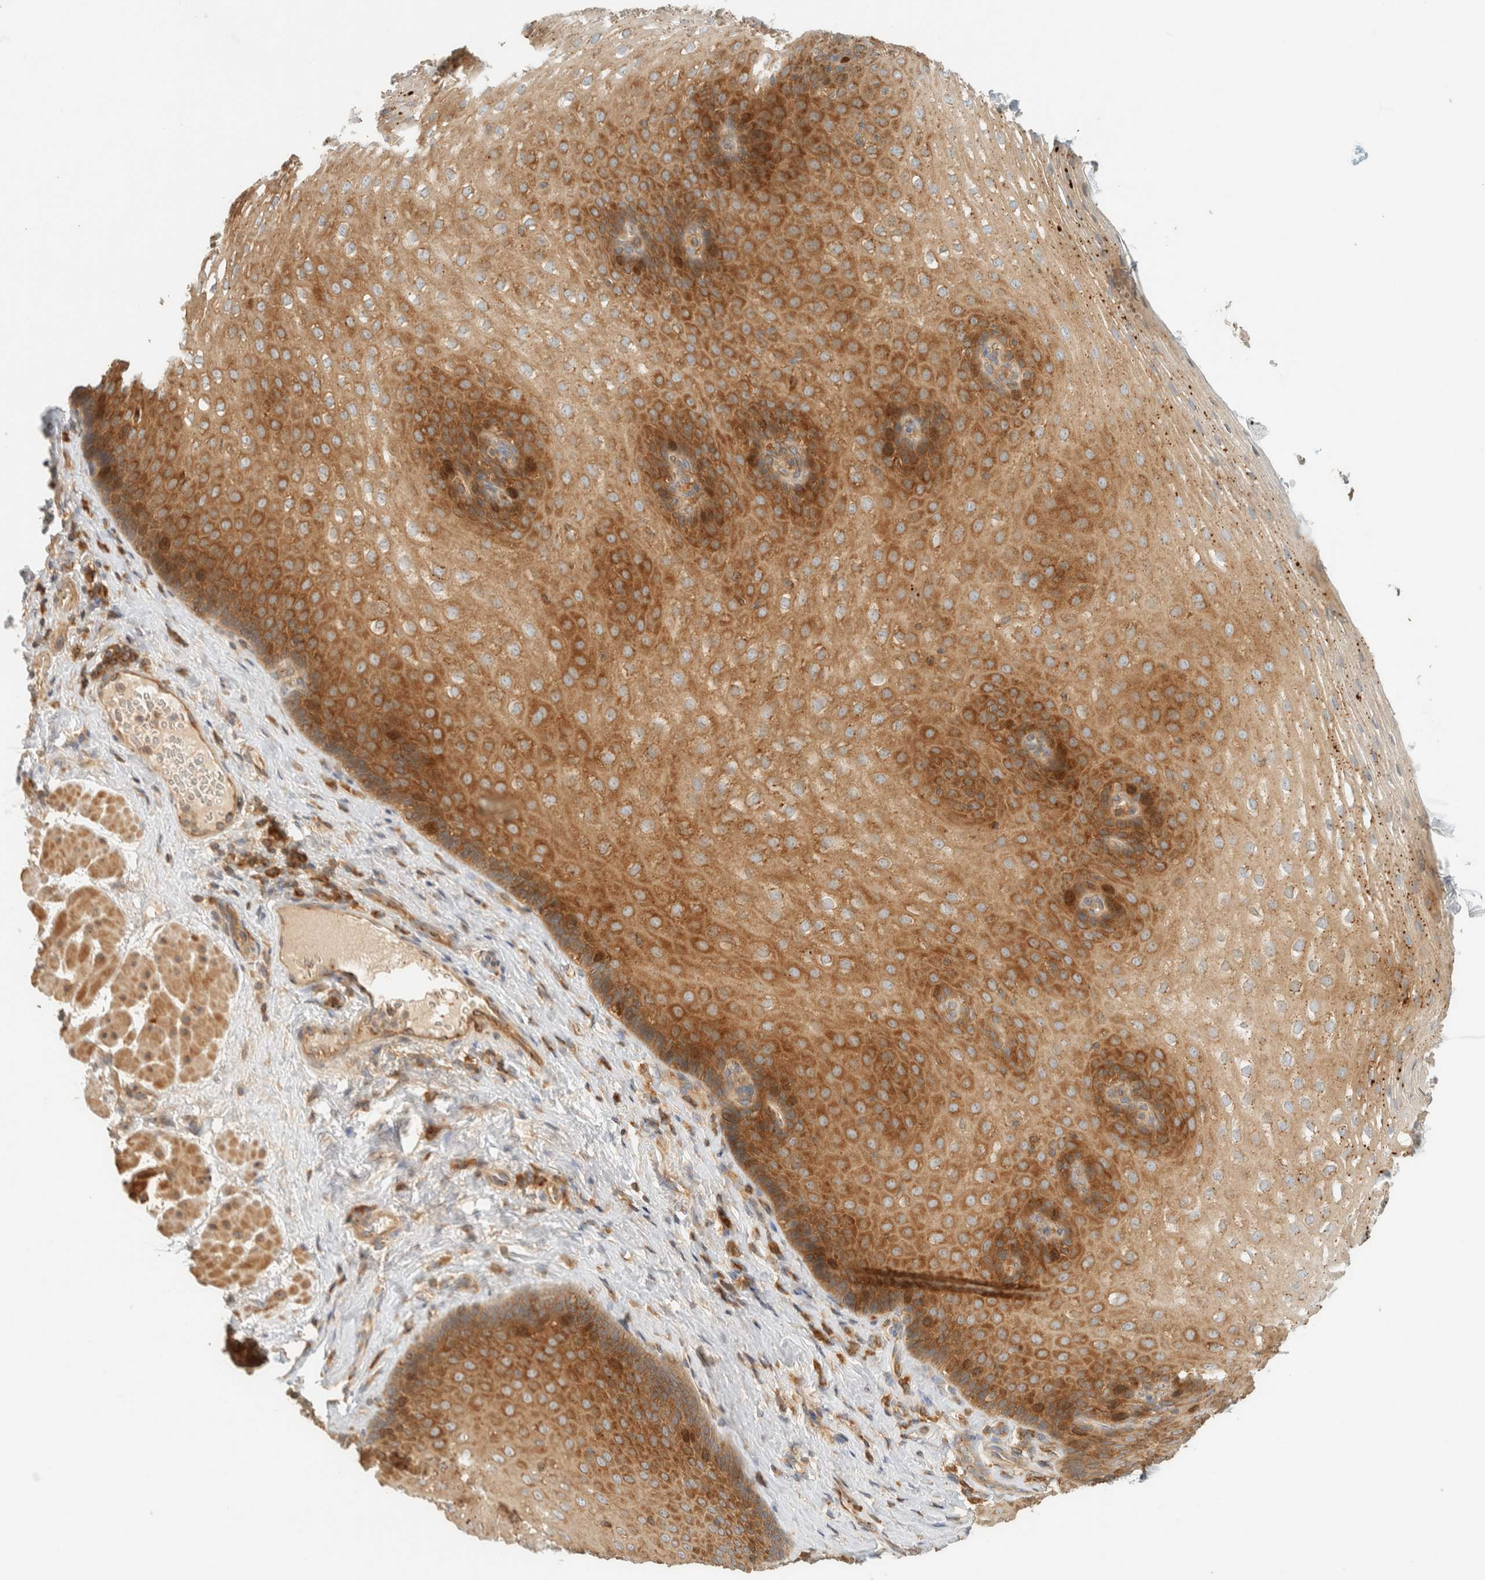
{"staining": {"intensity": "strong", "quantity": "25%-75%", "location": "cytoplasmic/membranous"}, "tissue": "esophagus", "cell_type": "Squamous epithelial cells", "image_type": "normal", "snomed": [{"axis": "morphology", "description": "Normal tissue, NOS"}, {"axis": "topography", "description": "Esophagus"}], "caption": "Strong cytoplasmic/membranous positivity is present in approximately 25%-75% of squamous epithelial cells in normal esophagus.", "gene": "ARFGEF1", "patient": {"sex": "female", "age": 66}}